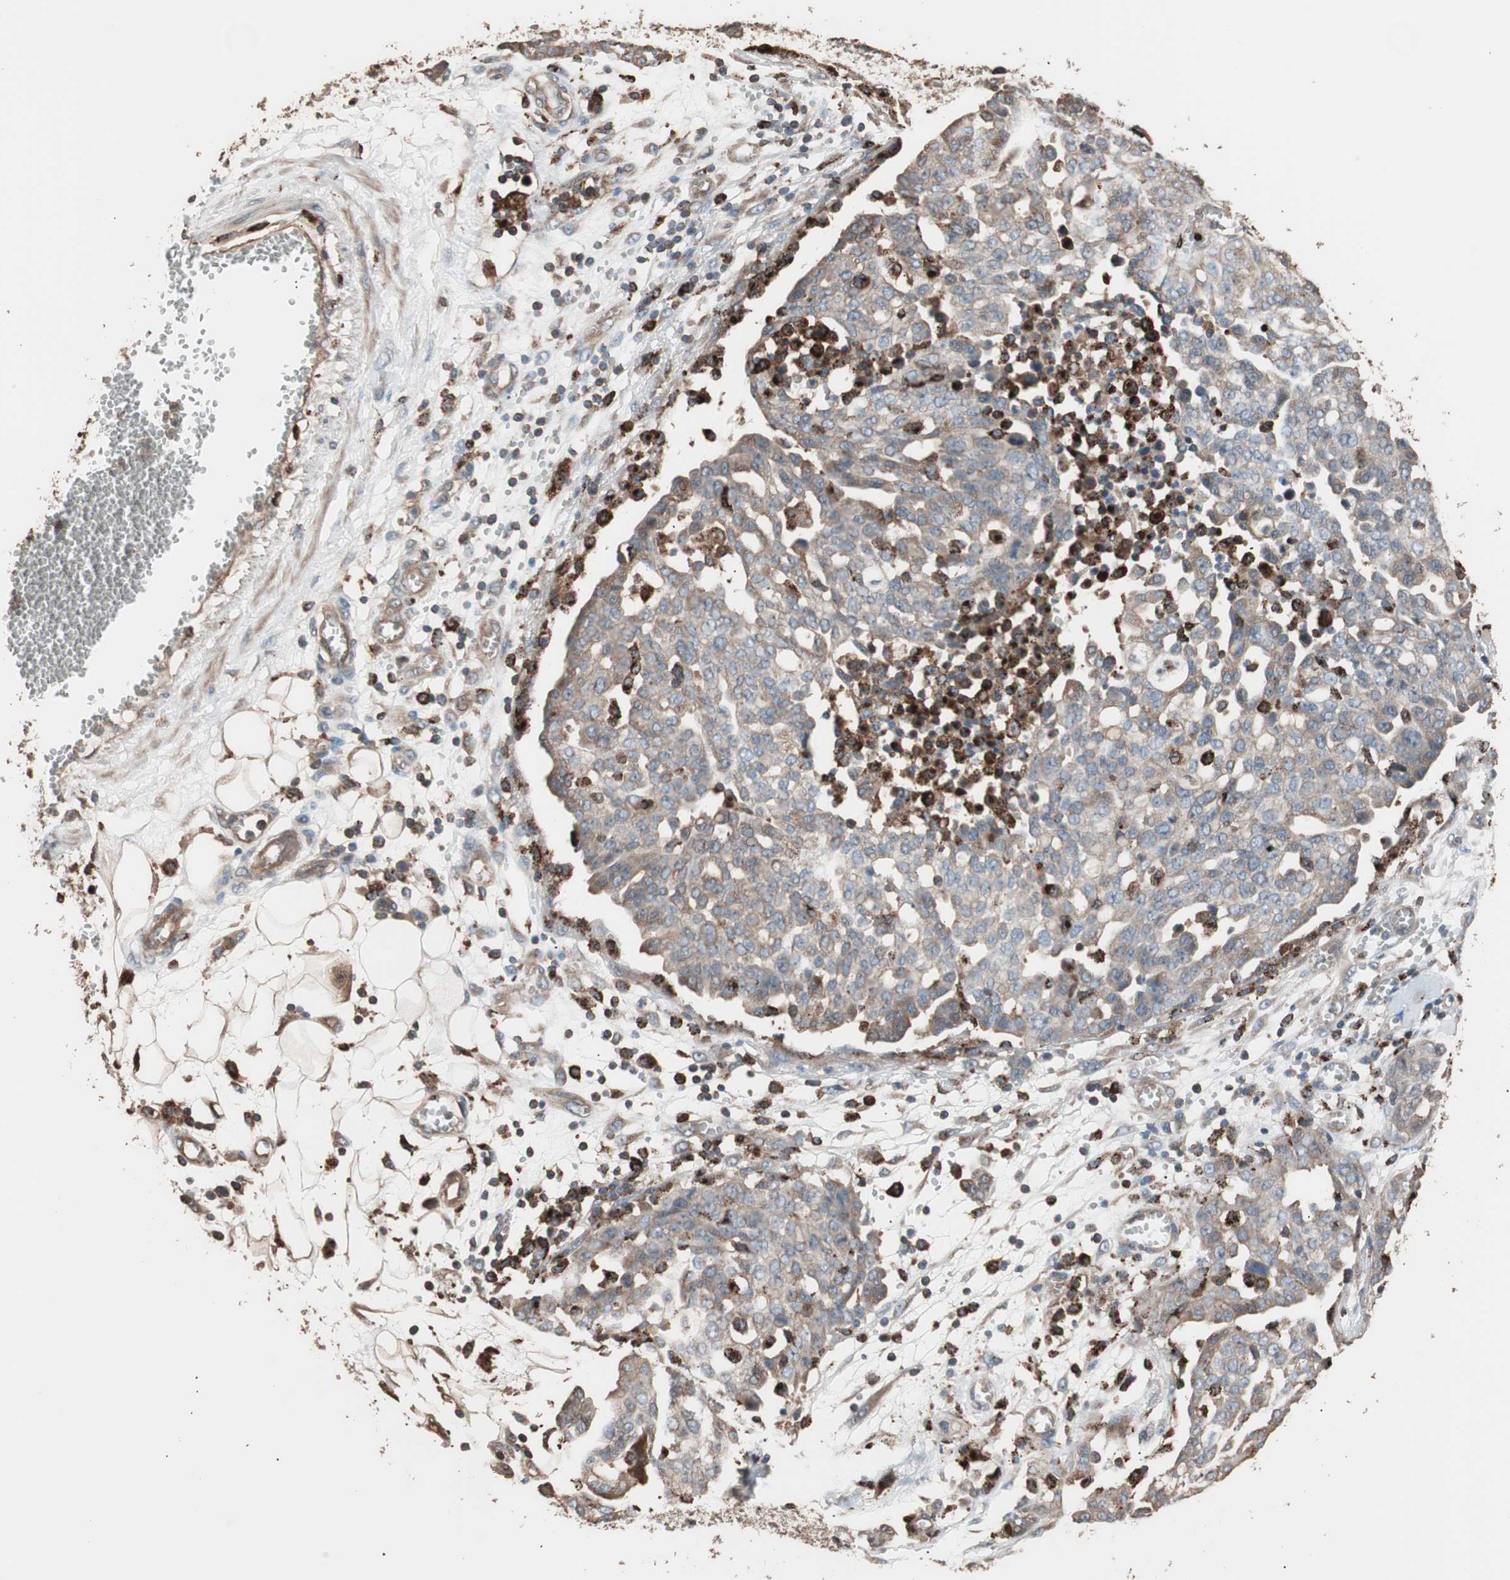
{"staining": {"intensity": "weak", "quantity": "25%-75%", "location": "cytoplasmic/membranous"}, "tissue": "ovarian cancer", "cell_type": "Tumor cells", "image_type": "cancer", "snomed": [{"axis": "morphology", "description": "Cystadenocarcinoma, serous, NOS"}, {"axis": "topography", "description": "Soft tissue"}, {"axis": "topography", "description": "Ovary"}], "caption": "This image reveals immunohistochemistry (IHC) staining of ovarian cancer (serous cystadenocarcinoma), with low weak cytoplasmic/membranous staining in approximately 25%-75% of tumor cells.", "gene": "CCT3", "patient": {"sex": "female", "age": 57}}